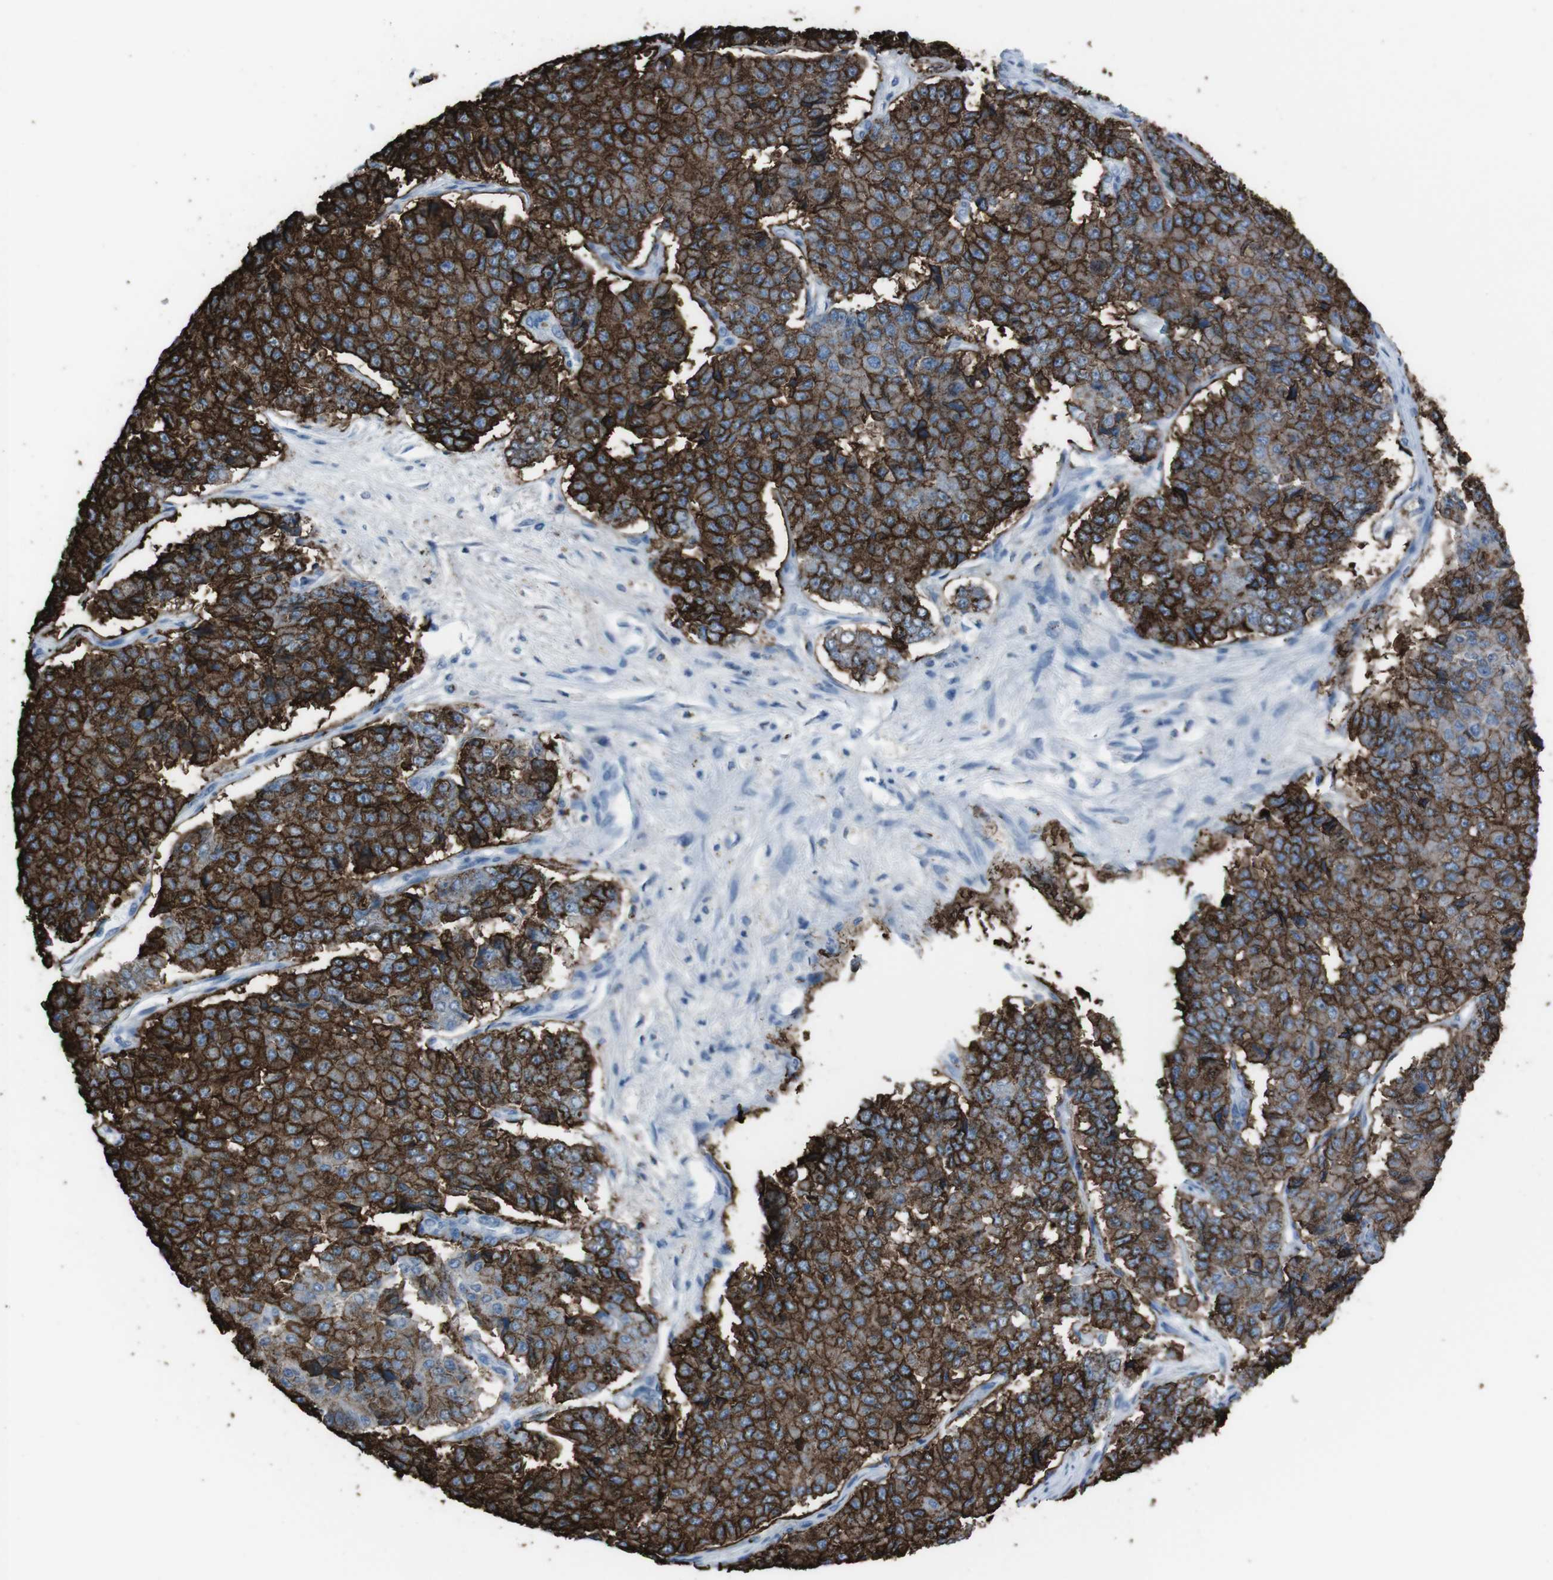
{"staining": {"intensity": "strong", "quantity": ">75%", "location": "cytoplasmic/membranous"}, "tissue": "pancreatic cancer", "cell_type": "Tumor cells", "image_type": "cancer", "snomed": [{"axis": "morphology", "description": "Adenocarcinoma, NOS"}, {"axis": "topography", "description": "Pancreas"}], "caption": "The immunohistochemical stain shows strong cytoplasmic/membranous positivity in tumor cells of pancreatic adenocarcinoma tissue.", "gene": "ST6GAL1", "patient": {"sex": "male", "age": 50}}